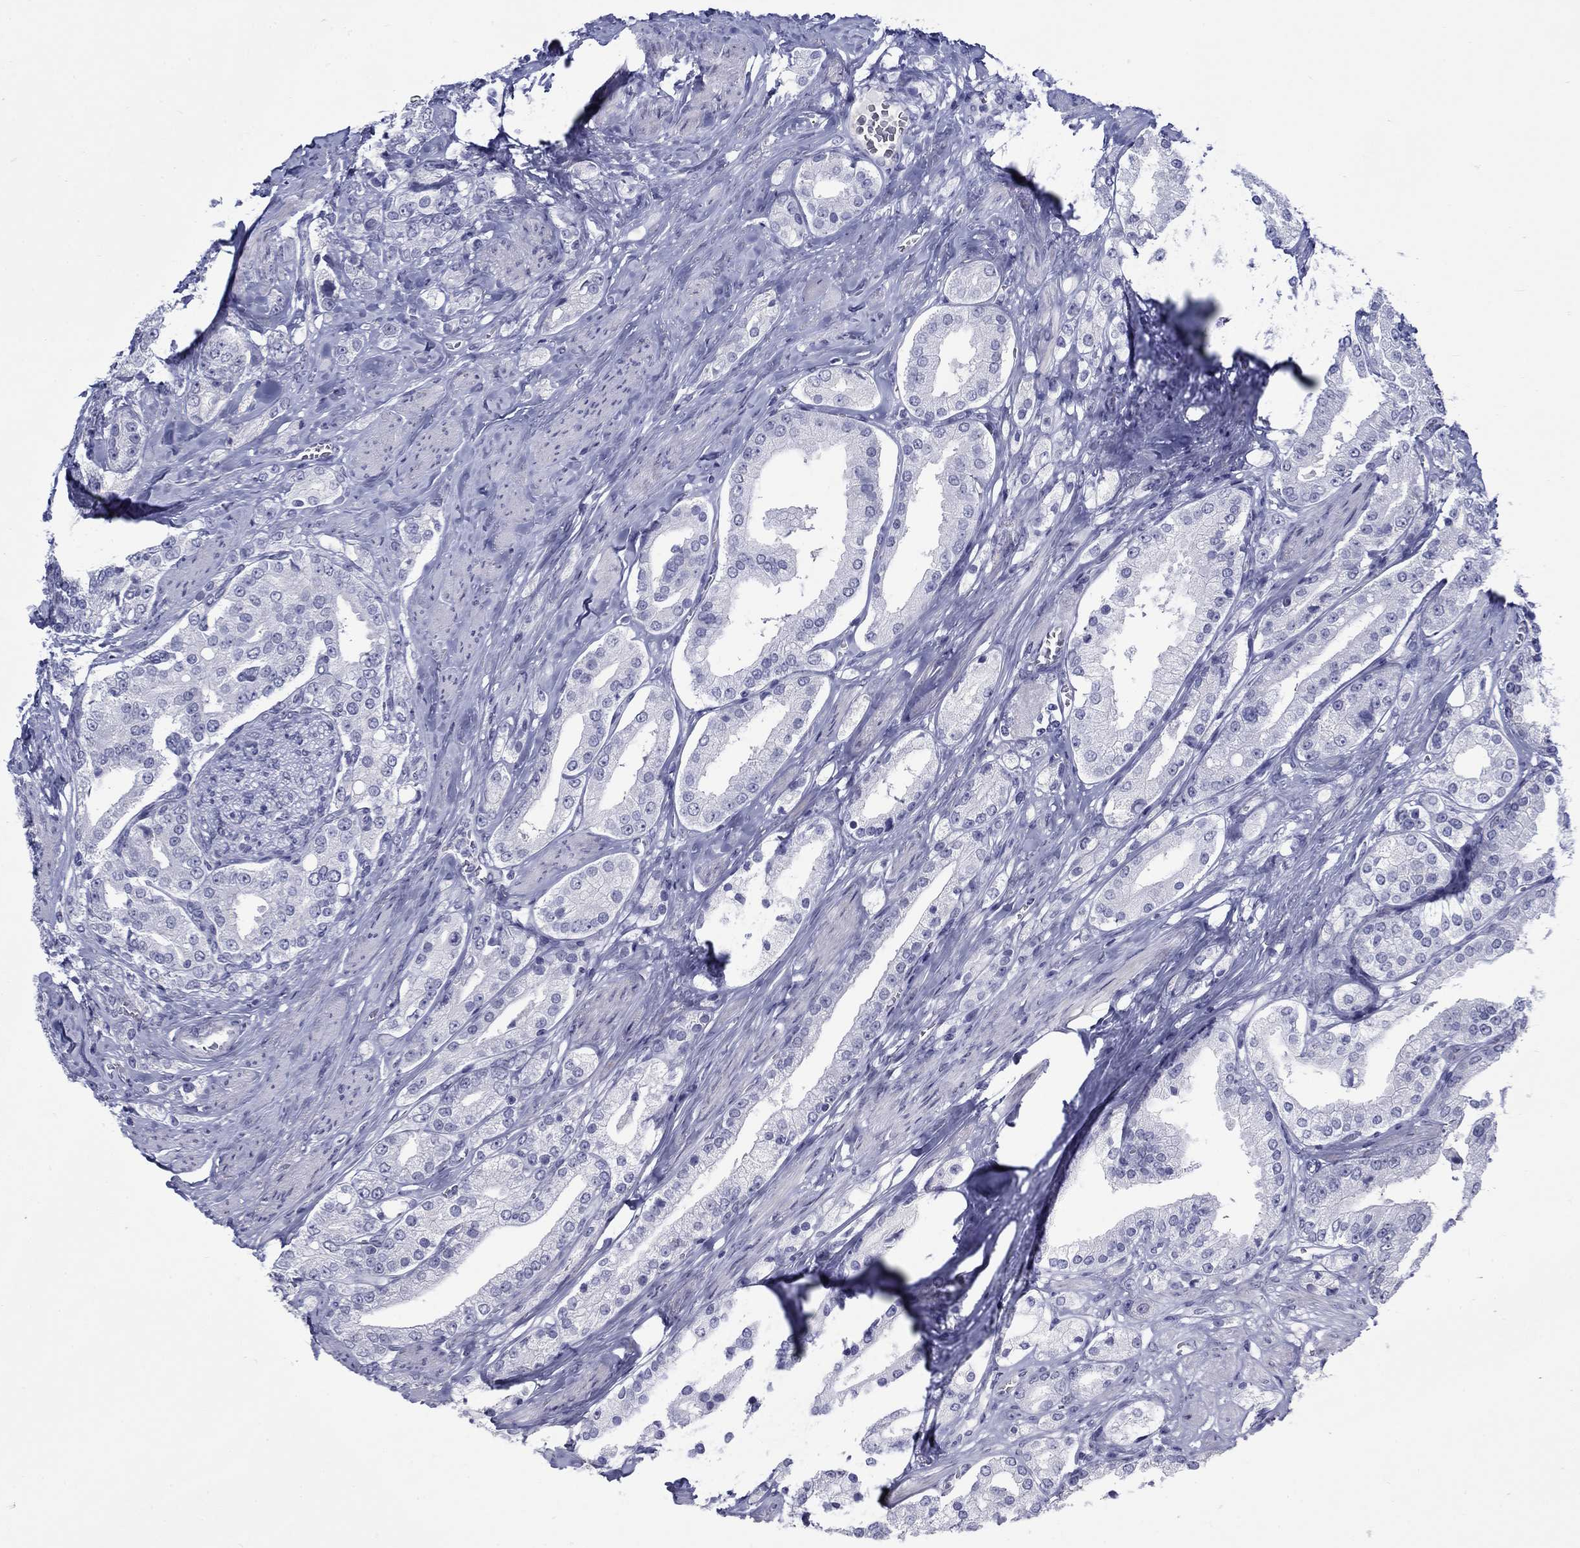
{"staining": {"intensity": "negative", "quantity": "none", "location": "none"}, "tissue": "prostate cancer", "cell_type": "Tumor cells", "image_type": "cancer", "snomed": [{"axis": "morphology", "description": "Adenocarcinoma, NOS"}, {"axis": "topography", "description": "Prostate and seminal vesicle, NOS"}, {"axis": "topography", "description": "Prostate"}], "caption": "A micrograph of human prostate adenocarcinoma is negative for staining in tumor cells. (DAB (3,3'-diaminobenzidine) immunohistochemistry with hematoxylin counter stain).", "gene": "C4orf19", "patient": {"sex": "male", "age": 67}}